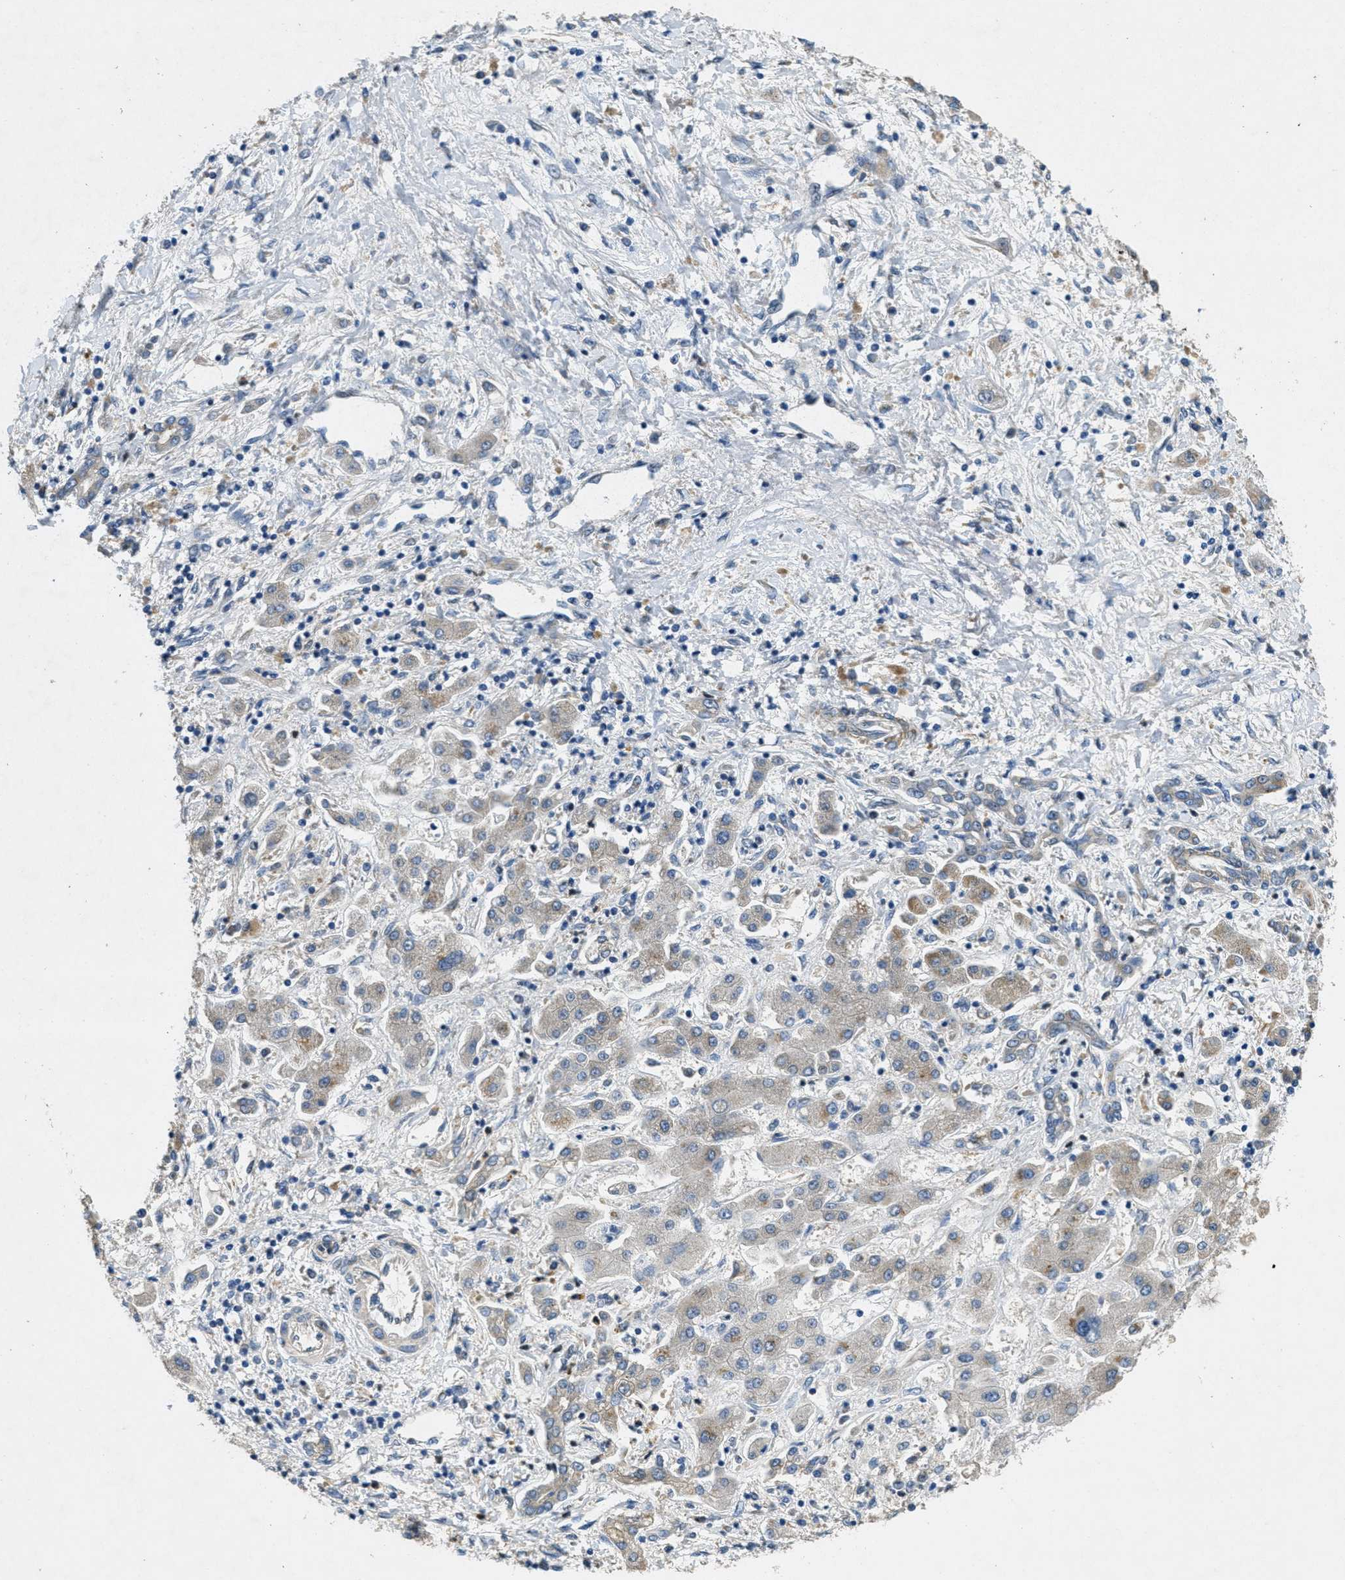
{"staining": {"intensity": "weak", "quantity": "25%-75%", "location": "cytoplasmic/membranous"}, "tissue": "liver cancer", "cell_type": "Tumor cells", "image_type": "cancer", "snomed": [{"axis": "morphology", "description": "Cholangiocarcinoma"}, {"axis": "topography", "description": "Liver"}], "caption": "About 25%-75% of tumor cells in human liver cancer demonstrate weak cytoplasmic/membranous protein expression as visualized by brown immunohistochemical staining.", "gene": "TOMM70", "patient": {"sex": "male", "age": 50}}